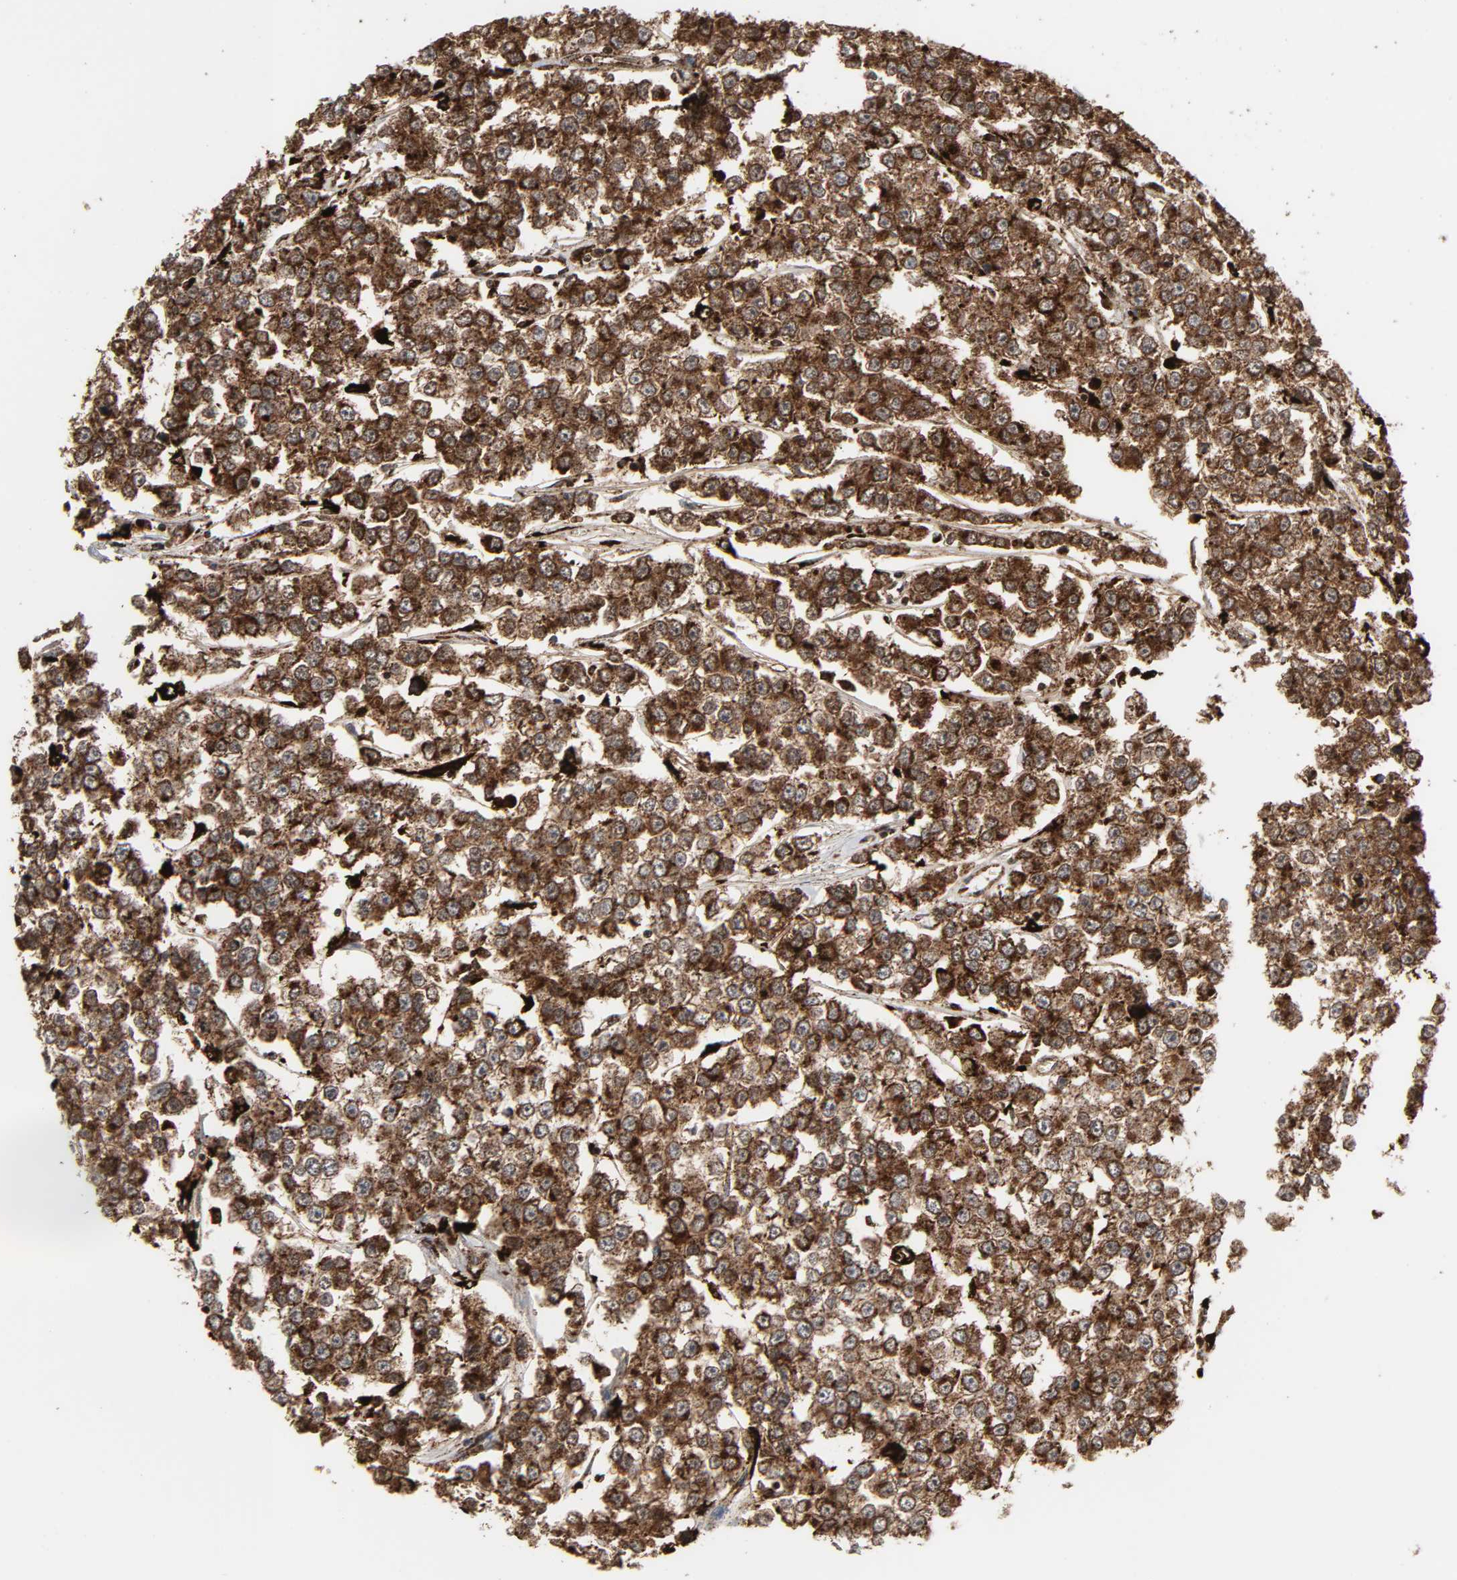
{"staining": {"intensity": "strong", "quantity": ">75%", "location": "cytoplasmic/membranous"}, "tissue": "testis cancer", "cell_type": "Tumor cells", "image_type": "cancer", "snomed": [{"axis": "morphology", "description": "Seminoma, NOS"}, {"axis": "morphology", "description": "Carcinoma, Embryonal, NOS"}, {"axis": "topography", "description": "Testis"}], "caption": "Approximately >75% of tumor cells in human testis cancer (seminoma) exhibit strong cytoplasmic/membranous protein expression as visualized by brown immunohistochemical staining.", "gene": "PSAP", "patient": {"sex": "male", "age": 52}}